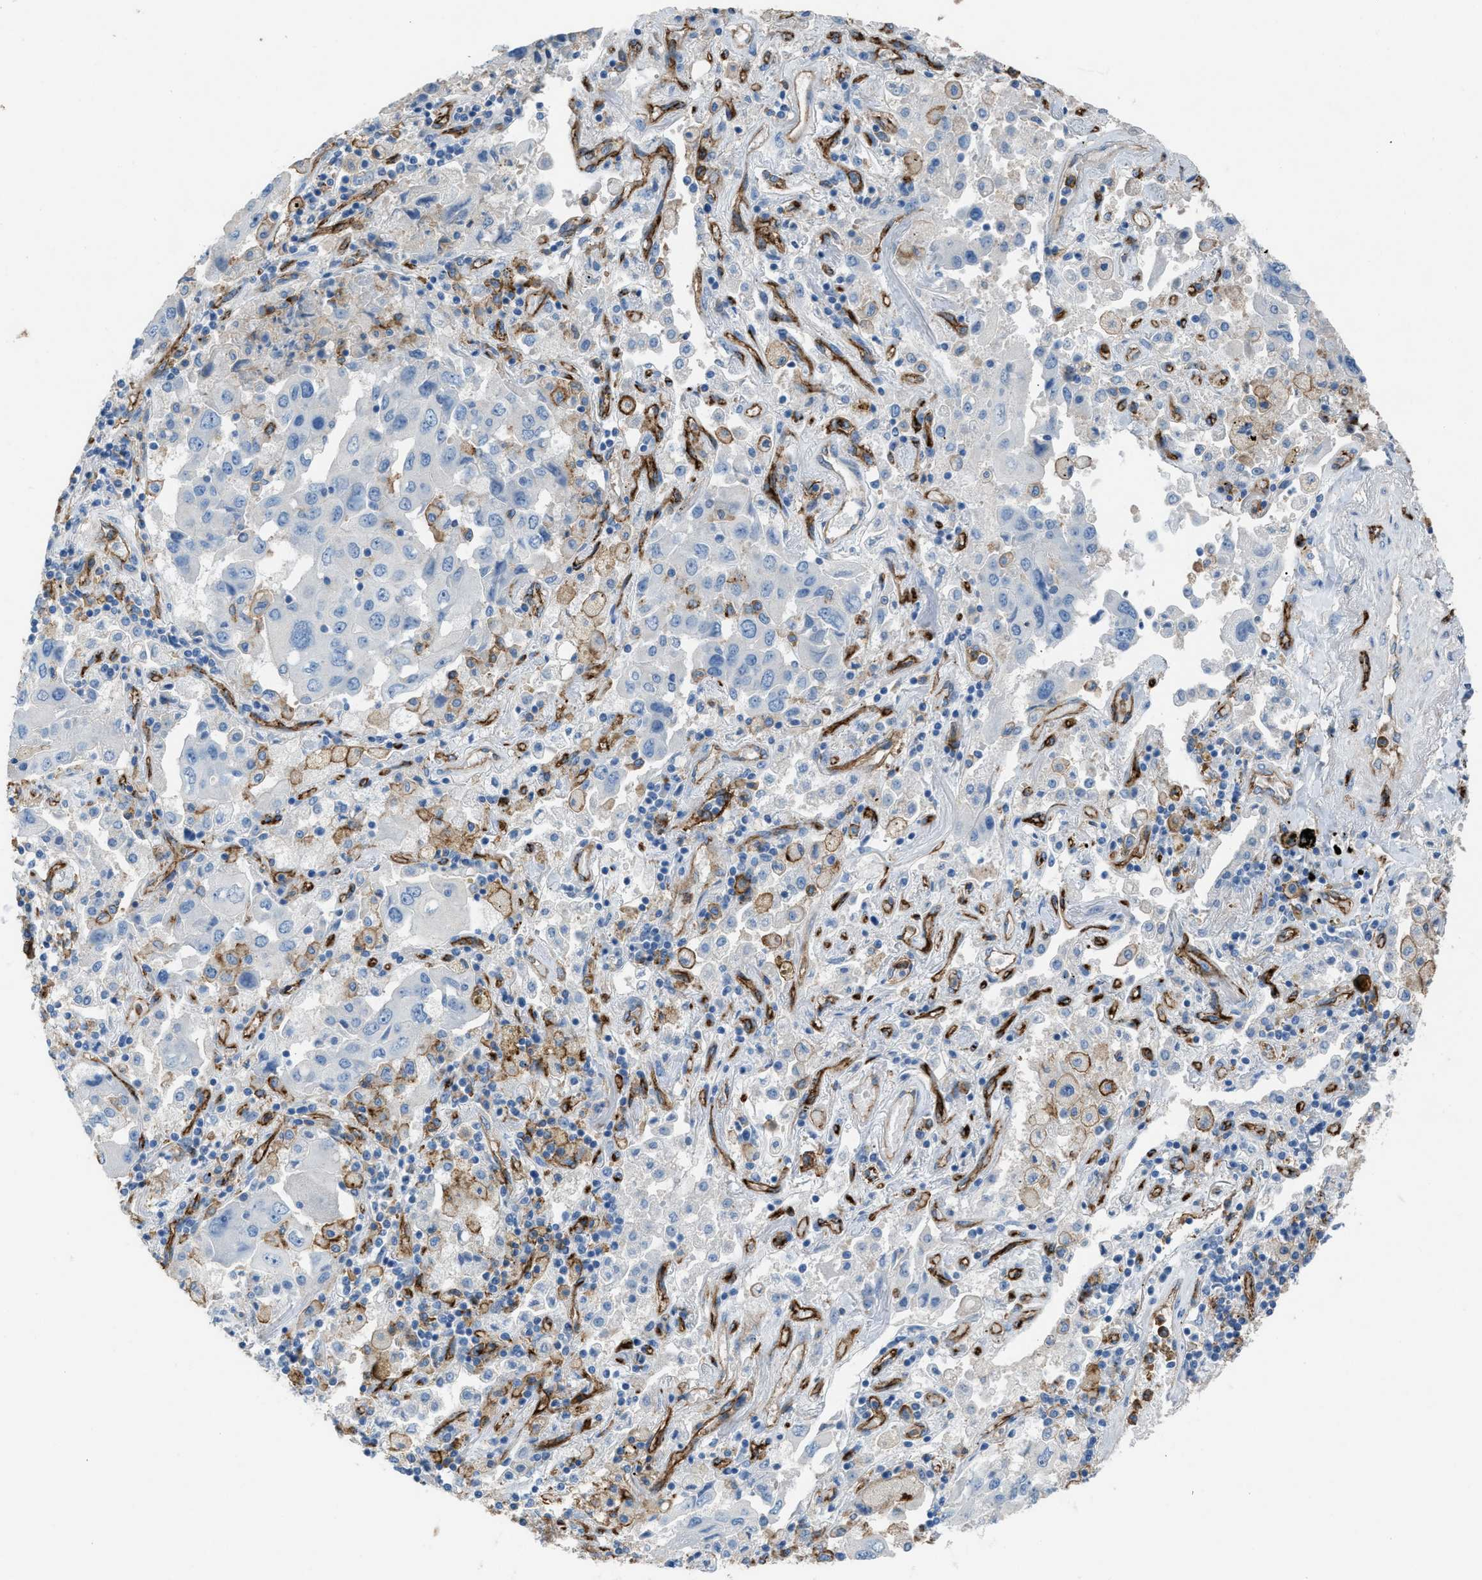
{"staining": {"intensity": "negative", "quantity": "none", "location": "none"}, "tissue": "lung cancer", "cell_type": "Tumor cells", "image_type": "cancer", "snomed": [{"axis": "morphology", "description": "Adenocarcinoma, NOS"}, {"axis": "topography", "description": "Lung"}], "caption": "Protein analysis of adenocarcinoma (lung) reveals no significant positivity in tumor cells. The staining is performed using DAB brown chromogen with nuclei counter-stained in using hematoxylin.", "gene": "DYSF", "patient": {"sex": "female", "age": 65}}